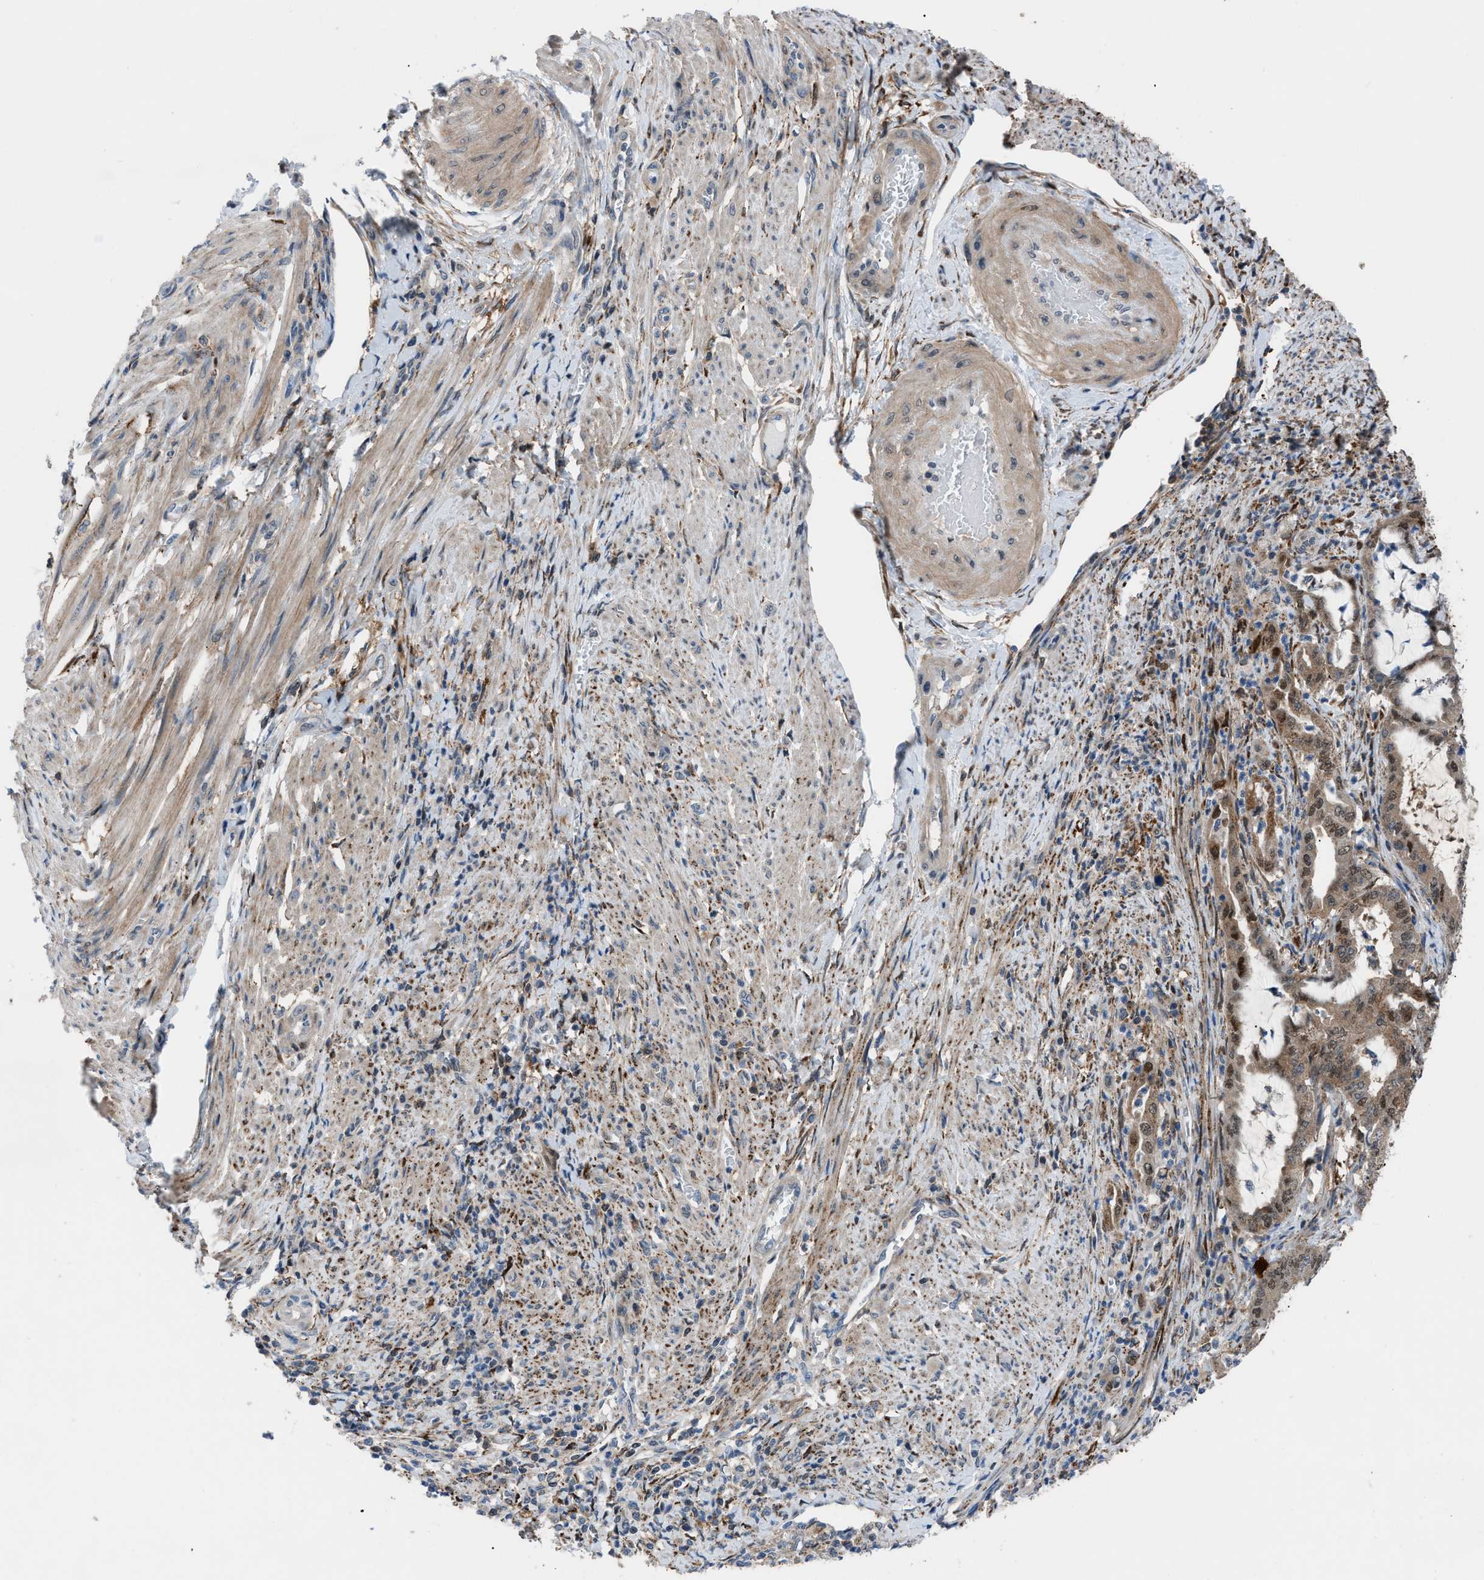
{"staining": {"intensity": "moderate", "quantity": ">75%", "location": "cytoplasmic/membranous,nuclear"}, "tissue": "endometrial cancer", "cell_type": "Tumor cells", "image_type": "cancer", "snomed": [{"axis": "morphology", "description": "Adenocarcinoma, NOS"}, {"axis": "topography", "description": "Endometrium"}], "caption": "Tumor cells demonstrate medium levels of moderate cytoplasmic/membranous and nuclear staining in about >75% of cells in endometrial adenocarcinoma.", "gene": "TMEM45B", "patient": {"sex": "female", "age": 70}}